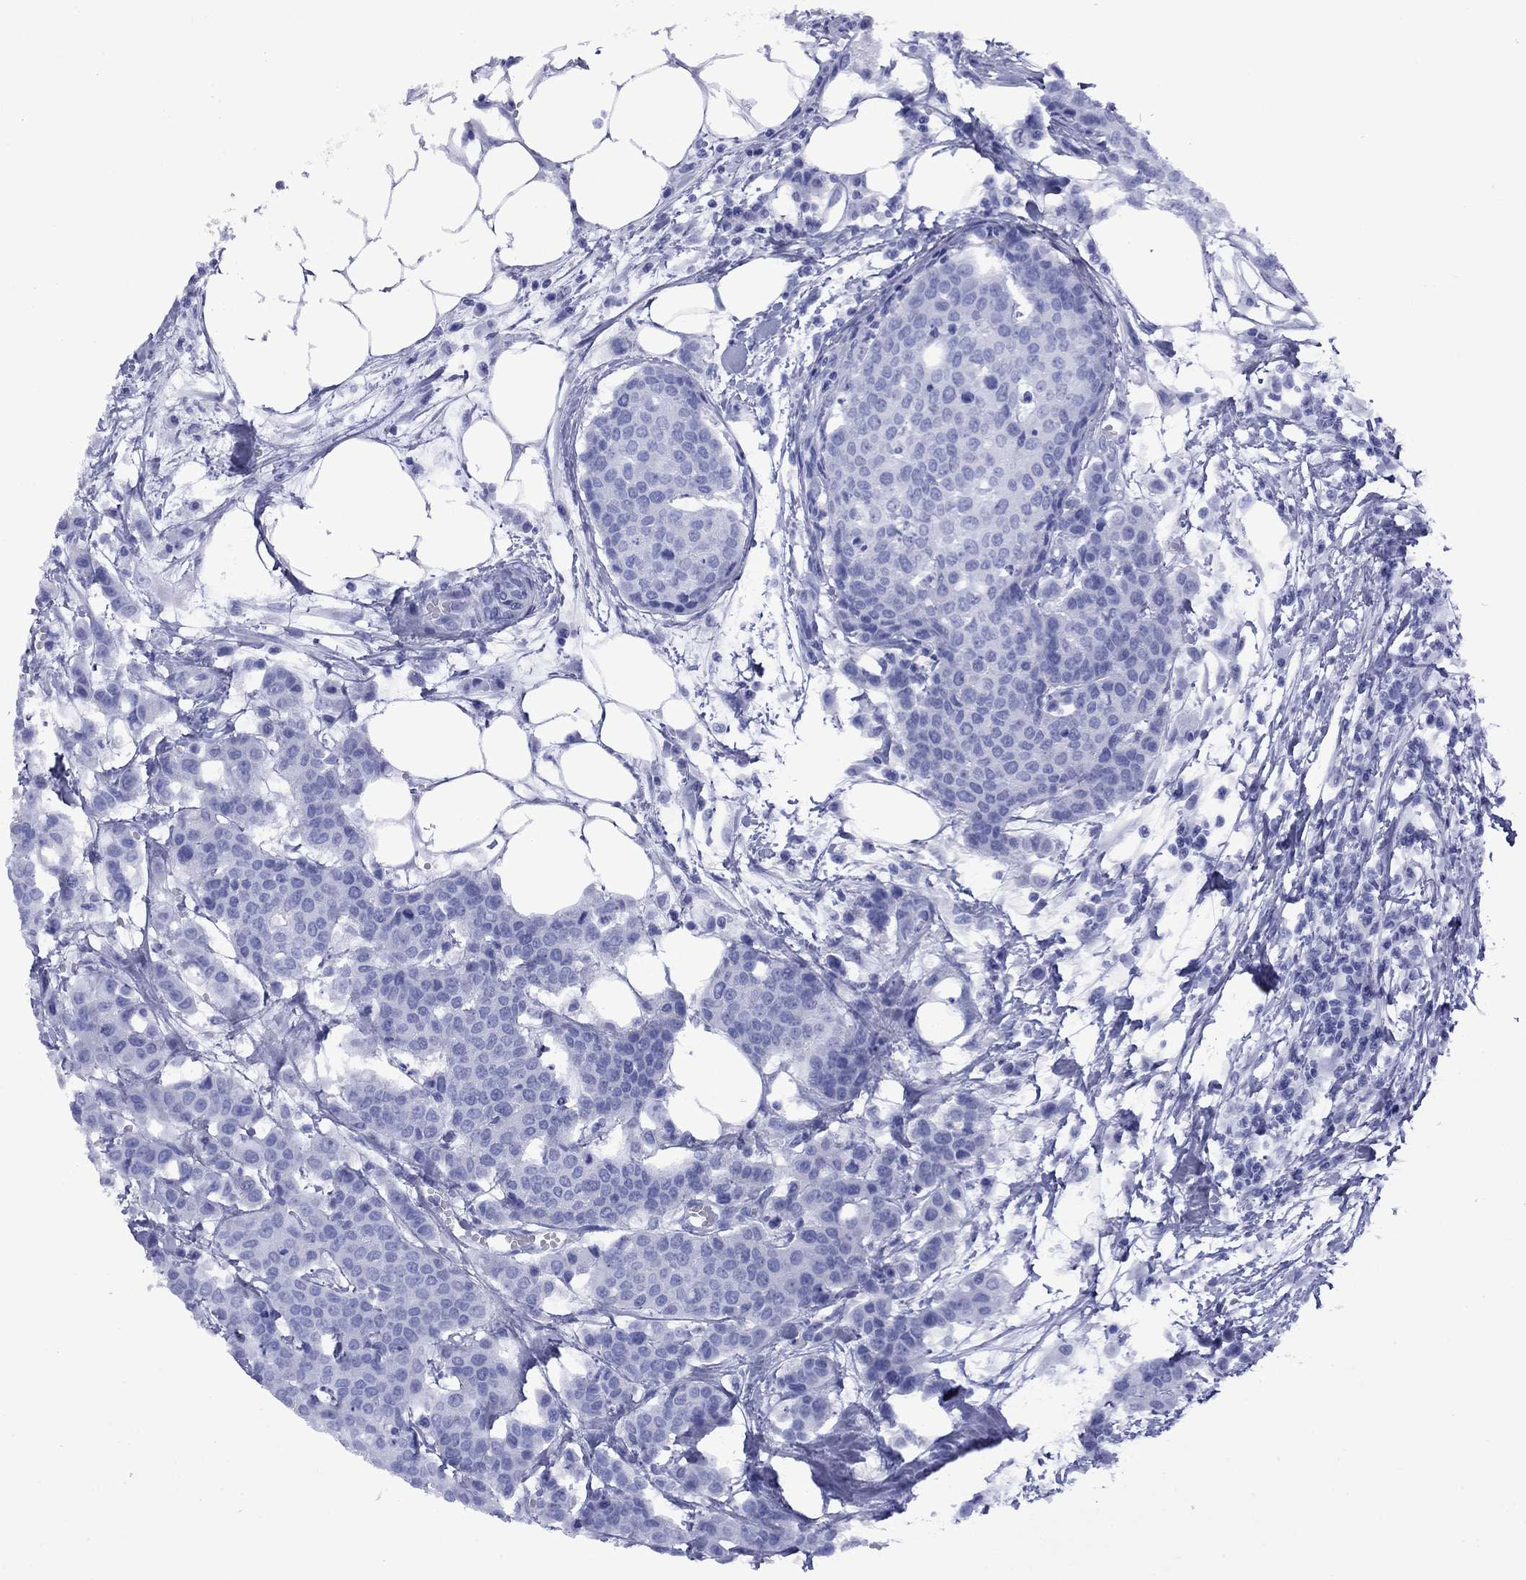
{"staining": {"intensity": "negative", "quantity": "none", "location": "none"}, "tissue": "carcinoid", "cell_type": "Tumor cells", "image_type": "cancer", "snomed": [{"axis": "morphology", "description": "Carcinoid, malignant, NOS"}, {"axis": "topography", "description": "Colon"}], "caption": "IHC image of human carcinoid stained for a protein (brown), which displays no expression in tumor cells.", "gene": "GIP", "patient": {"sex": "male", "age": 81}}